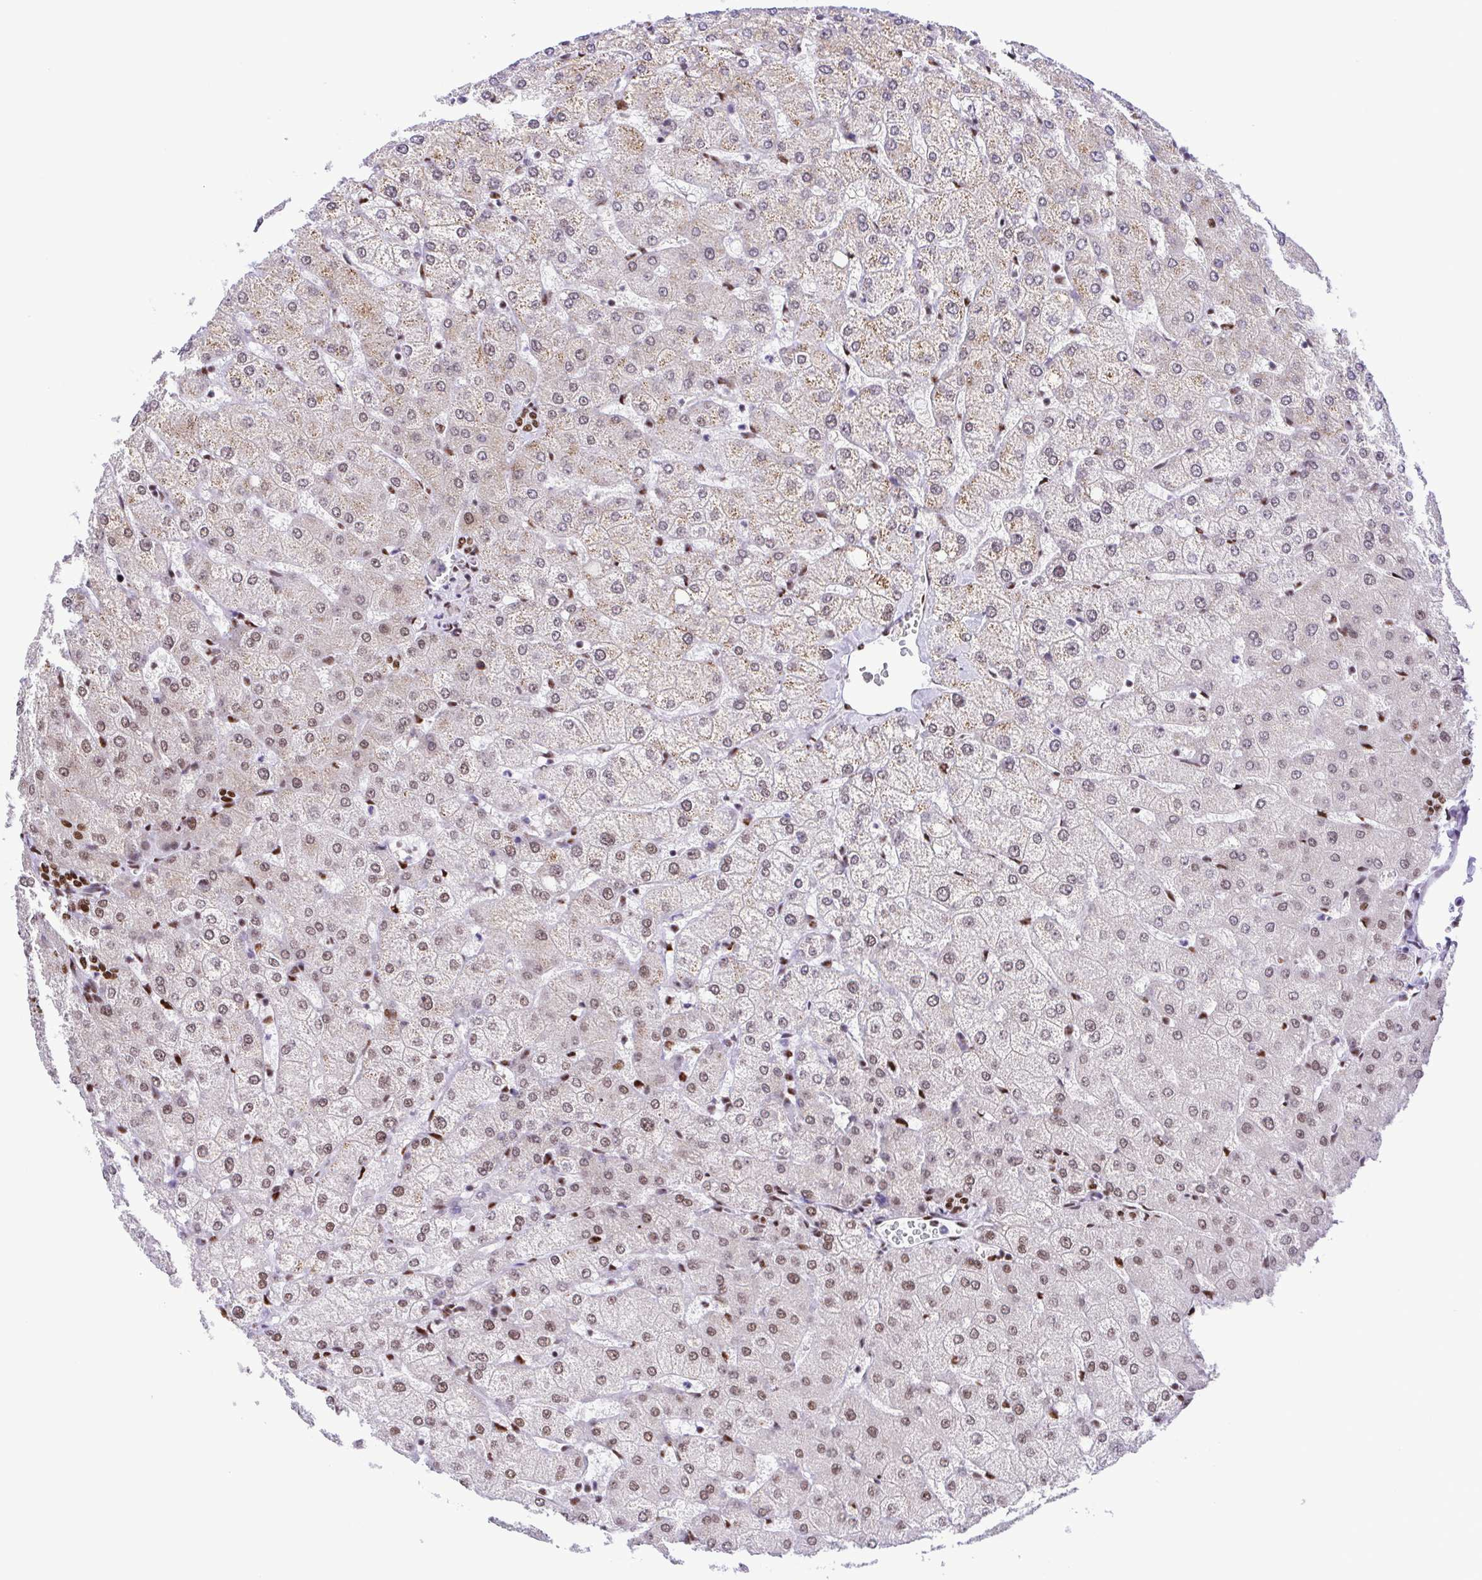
{"staining": {"intensity": "strong", "quantity": "25%-75%", "location": "nuclear"}, "tissue": "liver", "cell_type": "Cholangiocytes", "image_type": "normal", "snomed": [{"axis": "morphology", "description": "Normal tissue, NOS"}, {"axis": "topography", "description": "Liver"}], "caption": "This histopathology image exhibits benign liver stained with immunohistochemistry (IHC) to label a protein in brown. The nuclear of cholangiocytes show strong positivity for the protein. Nuclei are counter-stained blue.", "gene": "TRIM28", "patient": {"sex": "female", "age": 54}}